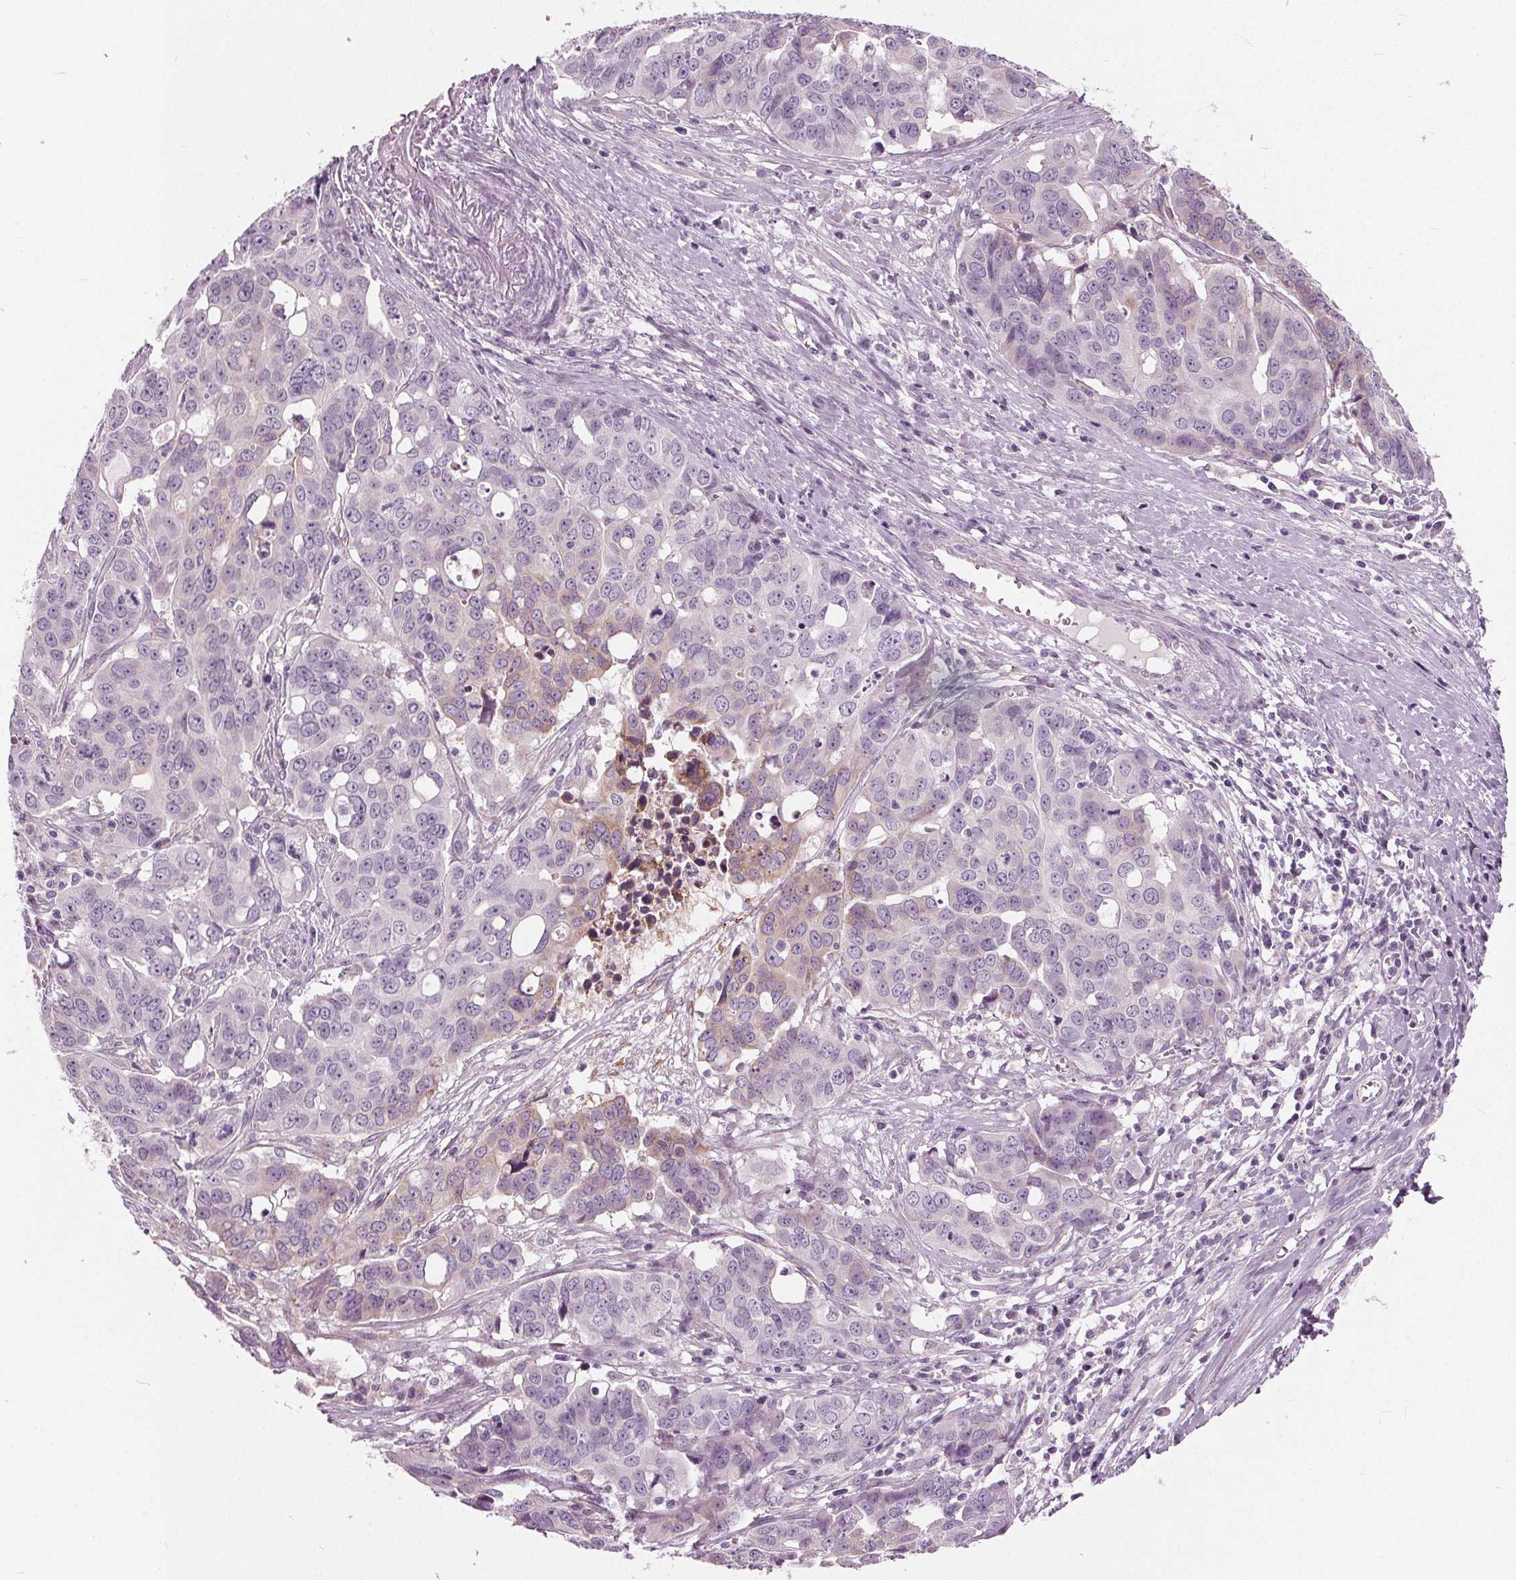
{"staining": {"intensity": "moderate", "quantity": "<25%", "location": "cytoplasmic/membranous"}, "tissue": "ovarian cancer", "cell_type": "Tumor cells", "image_type": "cancer", "snomed": [{"axis": "morphology", "description": "Carcinoma, endometroid"}, {"axis": "topography", "description": "Ovary"}], "caption": "A low amount of moderate cytoplasmic/membranous positivity is present in approximately <25% of tumor cells in ovarian cancer tissue. (brown staining indicates protein expression, while blue staining denotes nuclei).", "gene": "LHFPL7", "patient": {"sex": "female", "age": 78}}